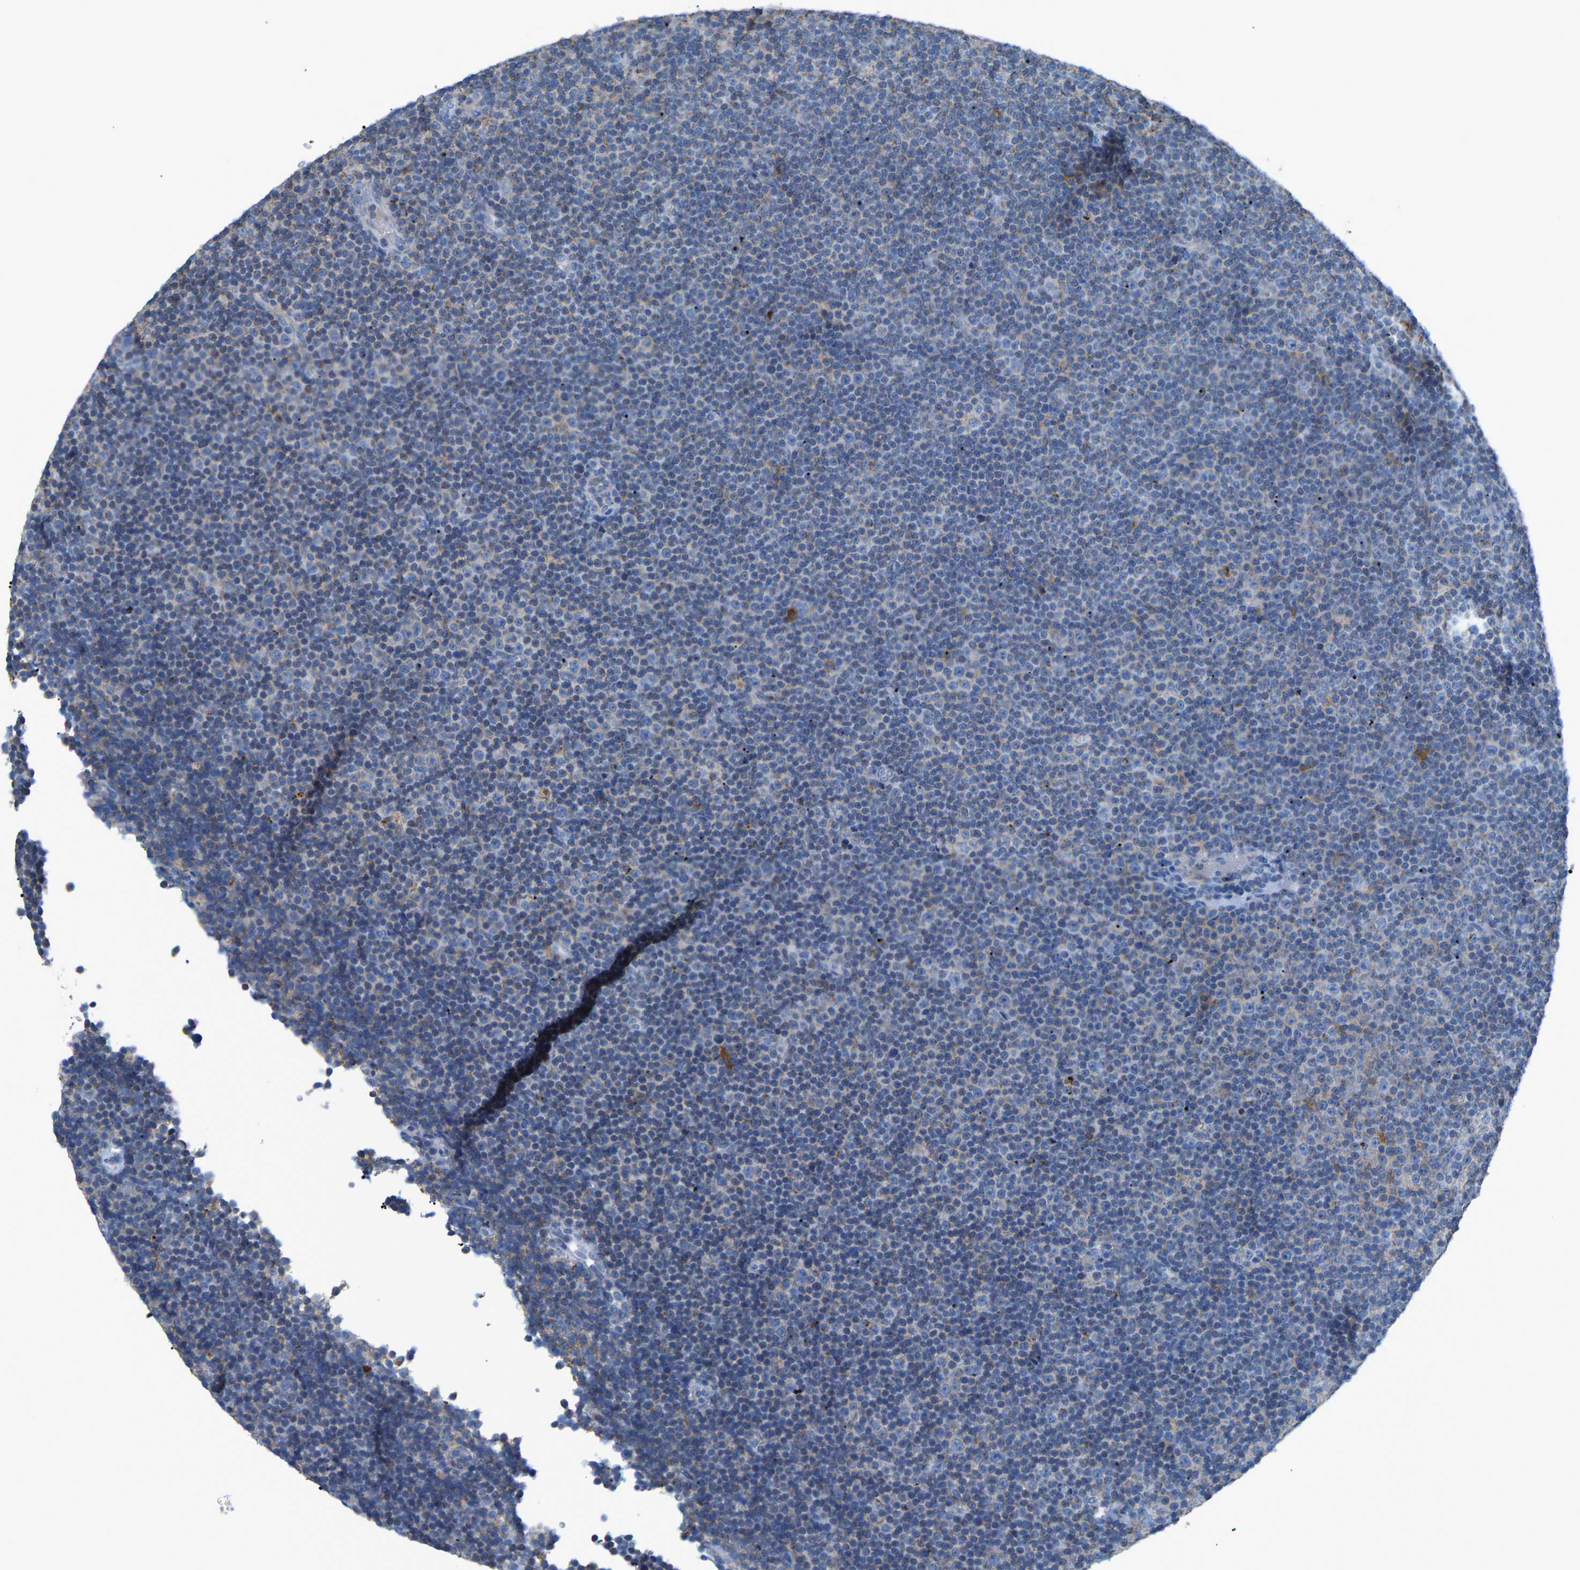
{"staining": {"intensity": "negative", "quantity": "none", "location": "none"}, "tissue": "lymphoma", "cell_type": "Tumor cells", "image_type": "cancer", "snomed": [{"axis": "morphology", "description": "Malignant lymphoma, non-Hodgkin's type, Low grade"}, {"axis": "topography", "description": "Lymph node"}], "caption": "Tumor cells show no significant expression in low-grade malignant lymphoma, non-Hodgkin's type. The staining was performed using DAB to visualize the protein expression in brown, while the nuclei were stained in blue with hematoxylin (Magnification: 20x).", "gene": "CROT", "patient": {"sex": "female", "age": 67}}